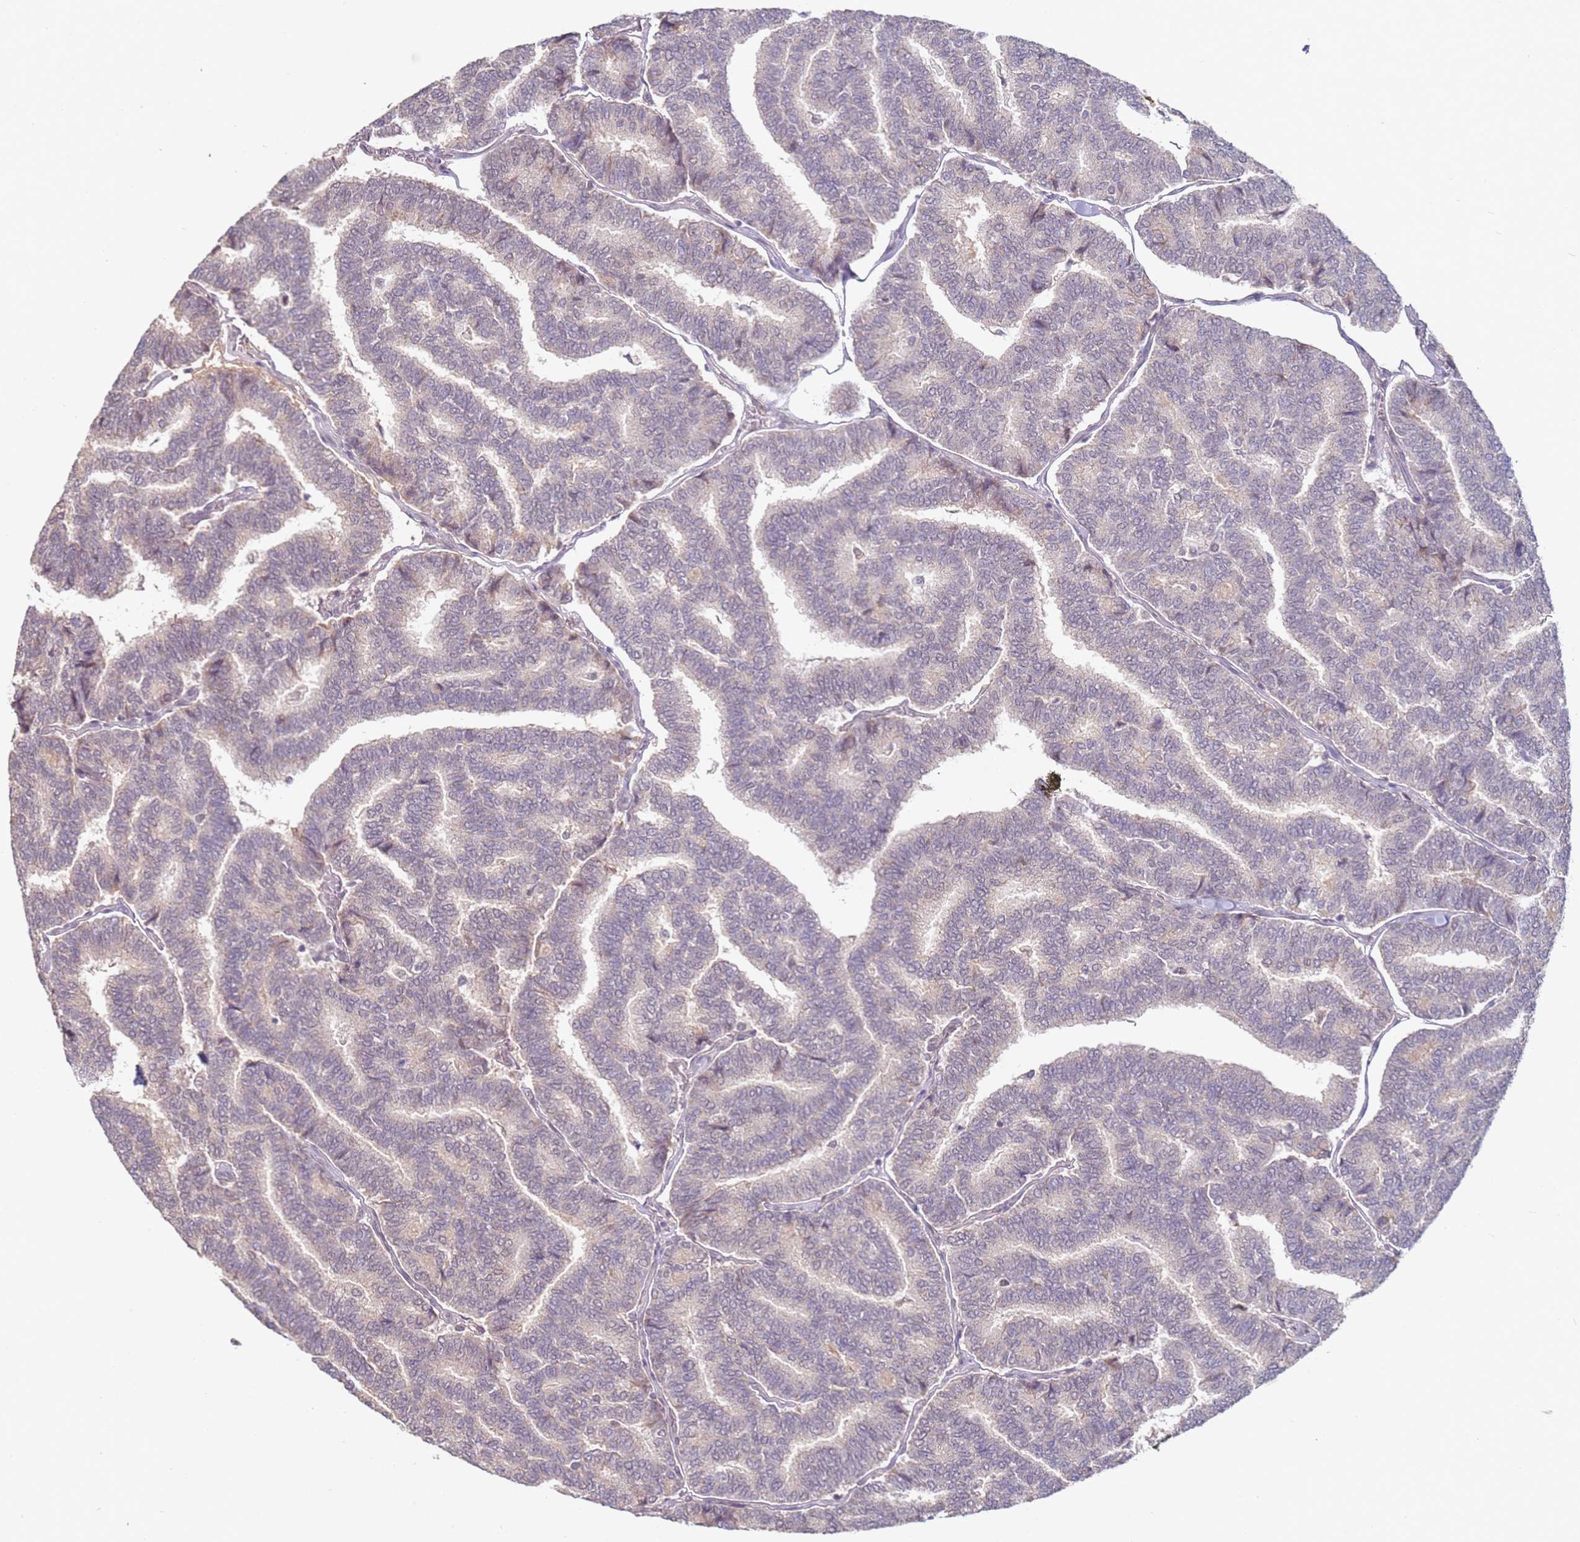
{"staining": {"intensity": "negative", "quantity": "none", "location": "none"}, "tissue": "thyroid cancer", "cell_type": "Tumor cells", "image_type": "cancer", "snomed": [{"axis": "morphology", "description": "Papillary adenocarcinoma, NOS"}, {"axis": "topography", "description": "Thyroid gland"}], "caption": "Human thyroid cancer stained for a protein using IHC reveals no positivity in tumor cells.", "gene": "WDR93", "patient": {"sex": "female", "age": 35}}